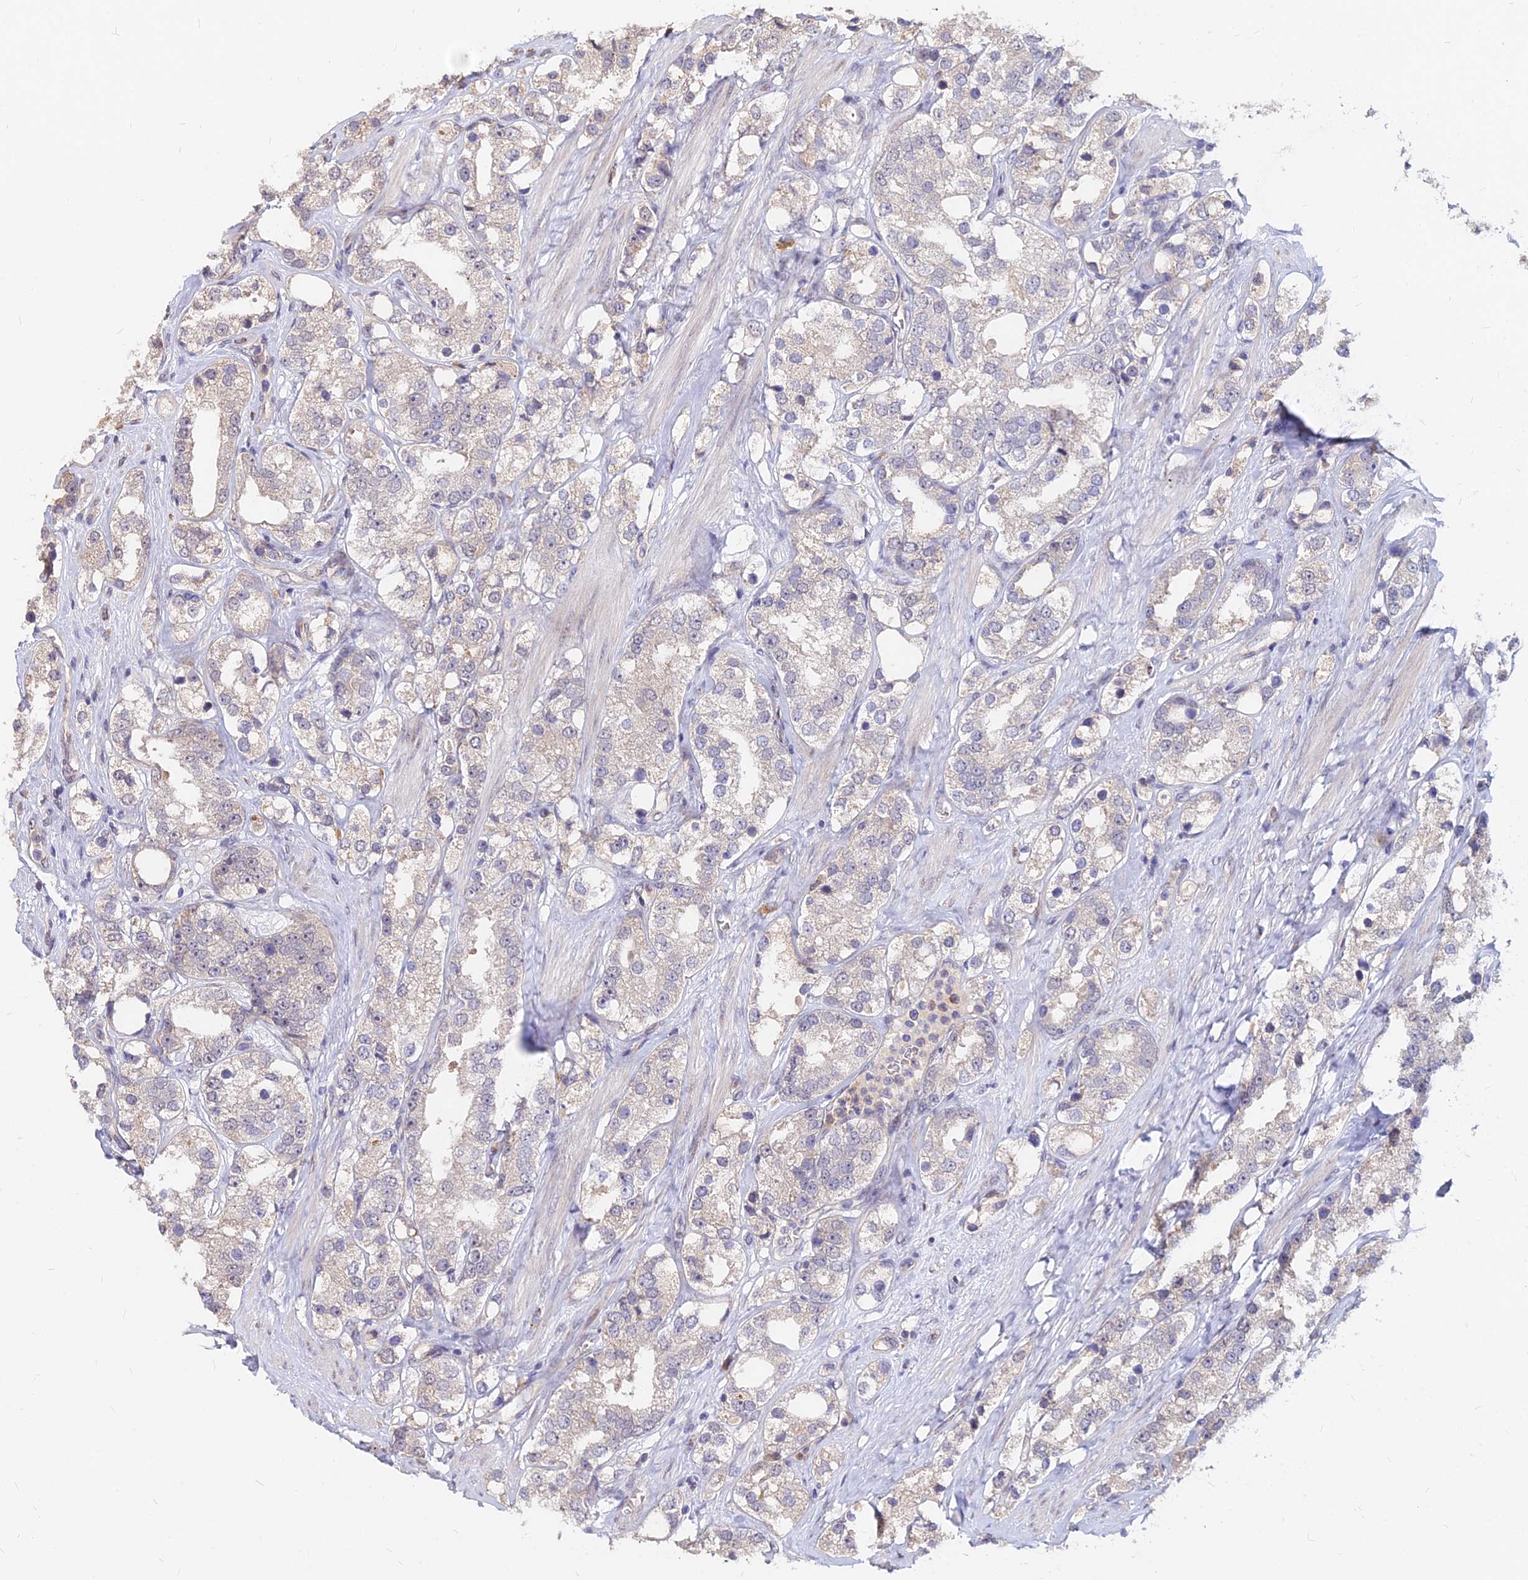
{"staining": {"intensity": "weak", "quantity": "<25%", "location": "cytoplasmic/membranous"}, "tissue": "prostate cancer", "cell_type": "Tumor cells", "image_type": "cancer", "snomed": [{"axis": "morphology", "description": "Adenocarcinoma, NOS"}, {"axis": "topography", "description": "Prostate"}], "caption": "A micrograph of prostate cancer stained for a protein displays no brown staining in tumor cells.", "gene": "C11orf68", "patient": {"sex": "male", "age": 79}}